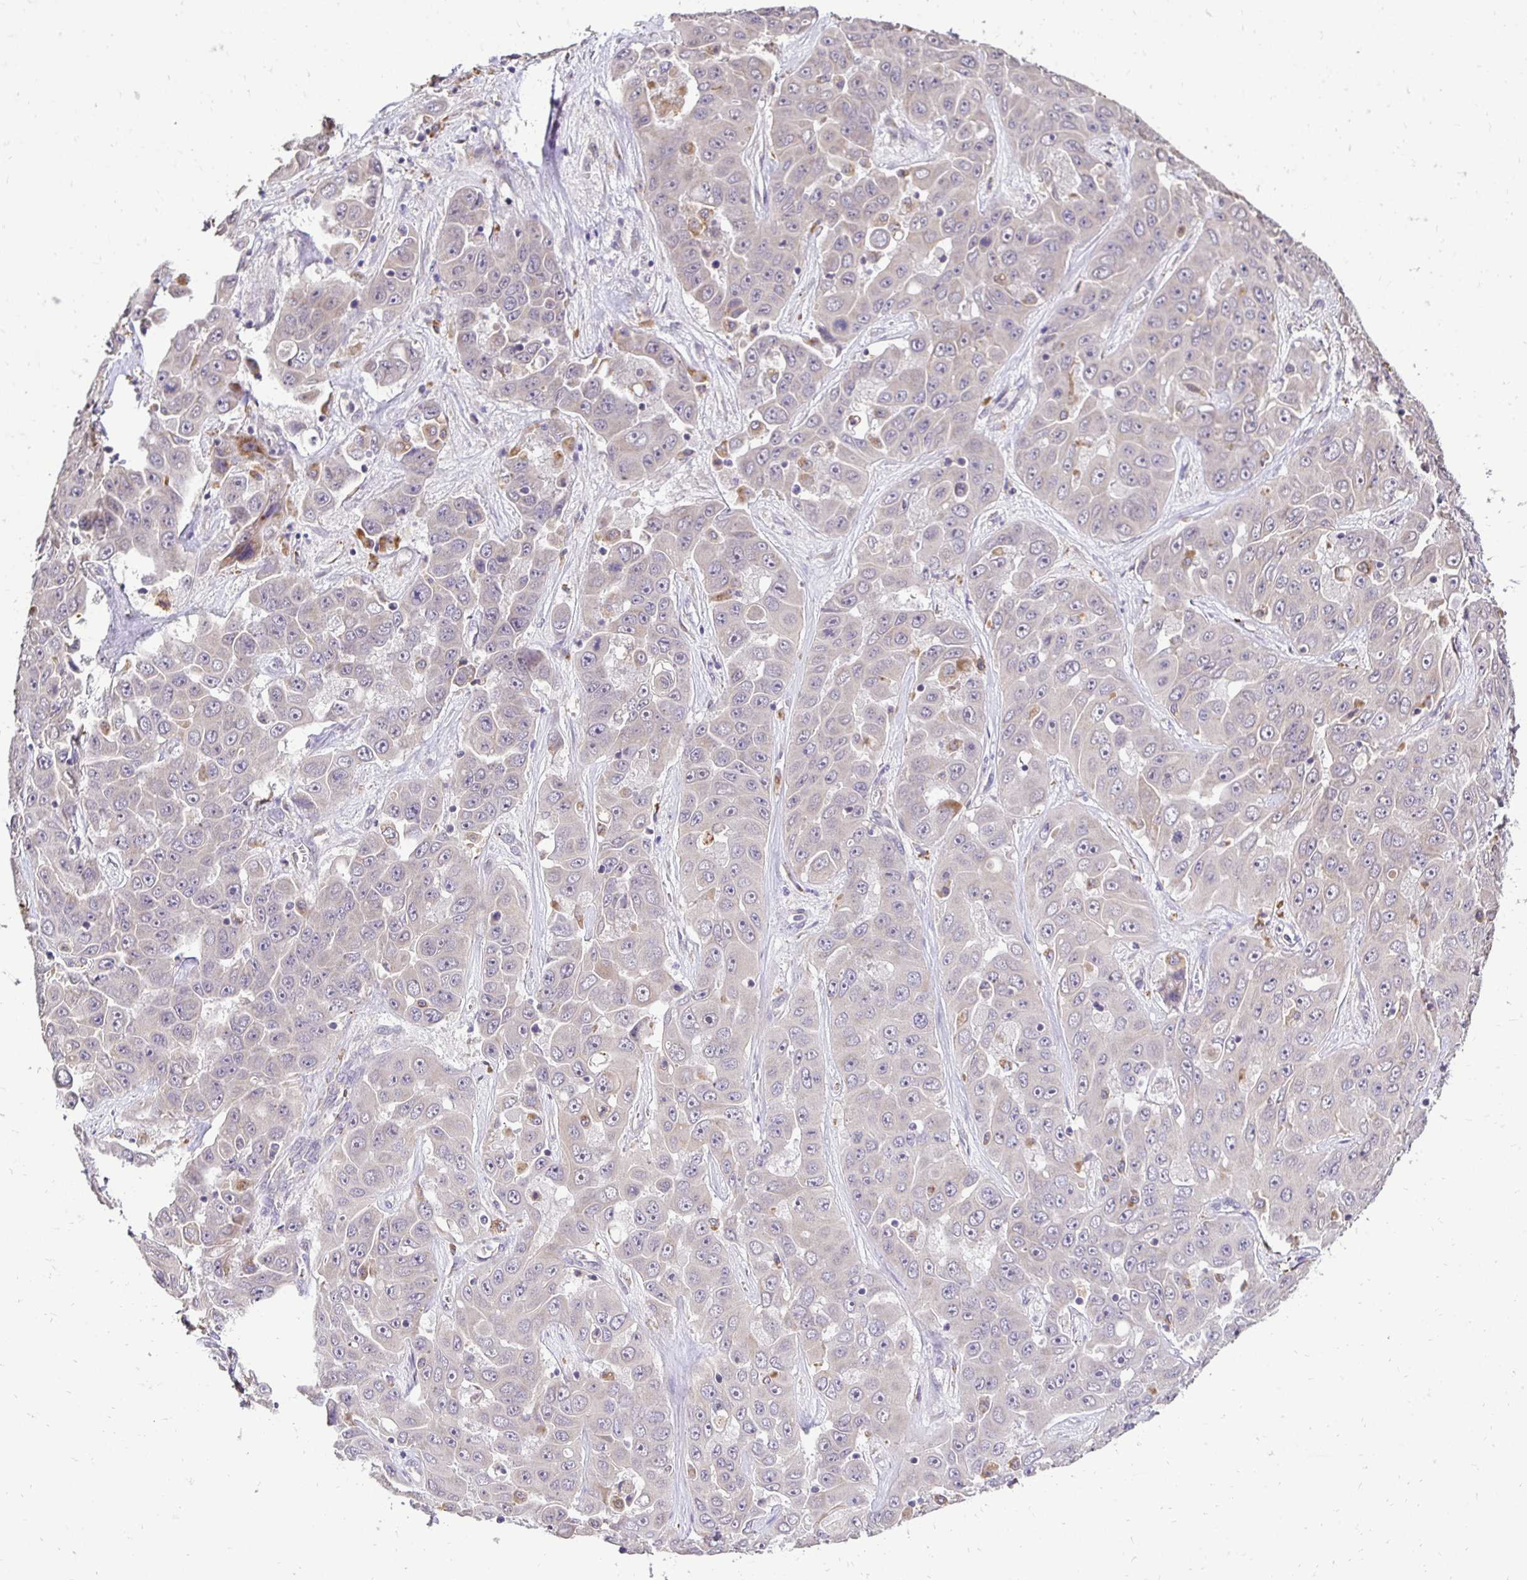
{"staining": {"intensity": "negative", "quantity": "none", "location": "none"}, "tissue": "liver cancer", "cell_type": "Tumor cells", "image_type": "cancer", "snomed": [{"axis": "morphology", "description": "Cholangiocarcinoma"}, {"axis": "topography", "description": "Liver"}], "caption": "The IHC image has no significant staining in tumor cells of liver cancer tissue.", "gene": "RHEBL1", "patient": {"sex": "female", "age": 52}}